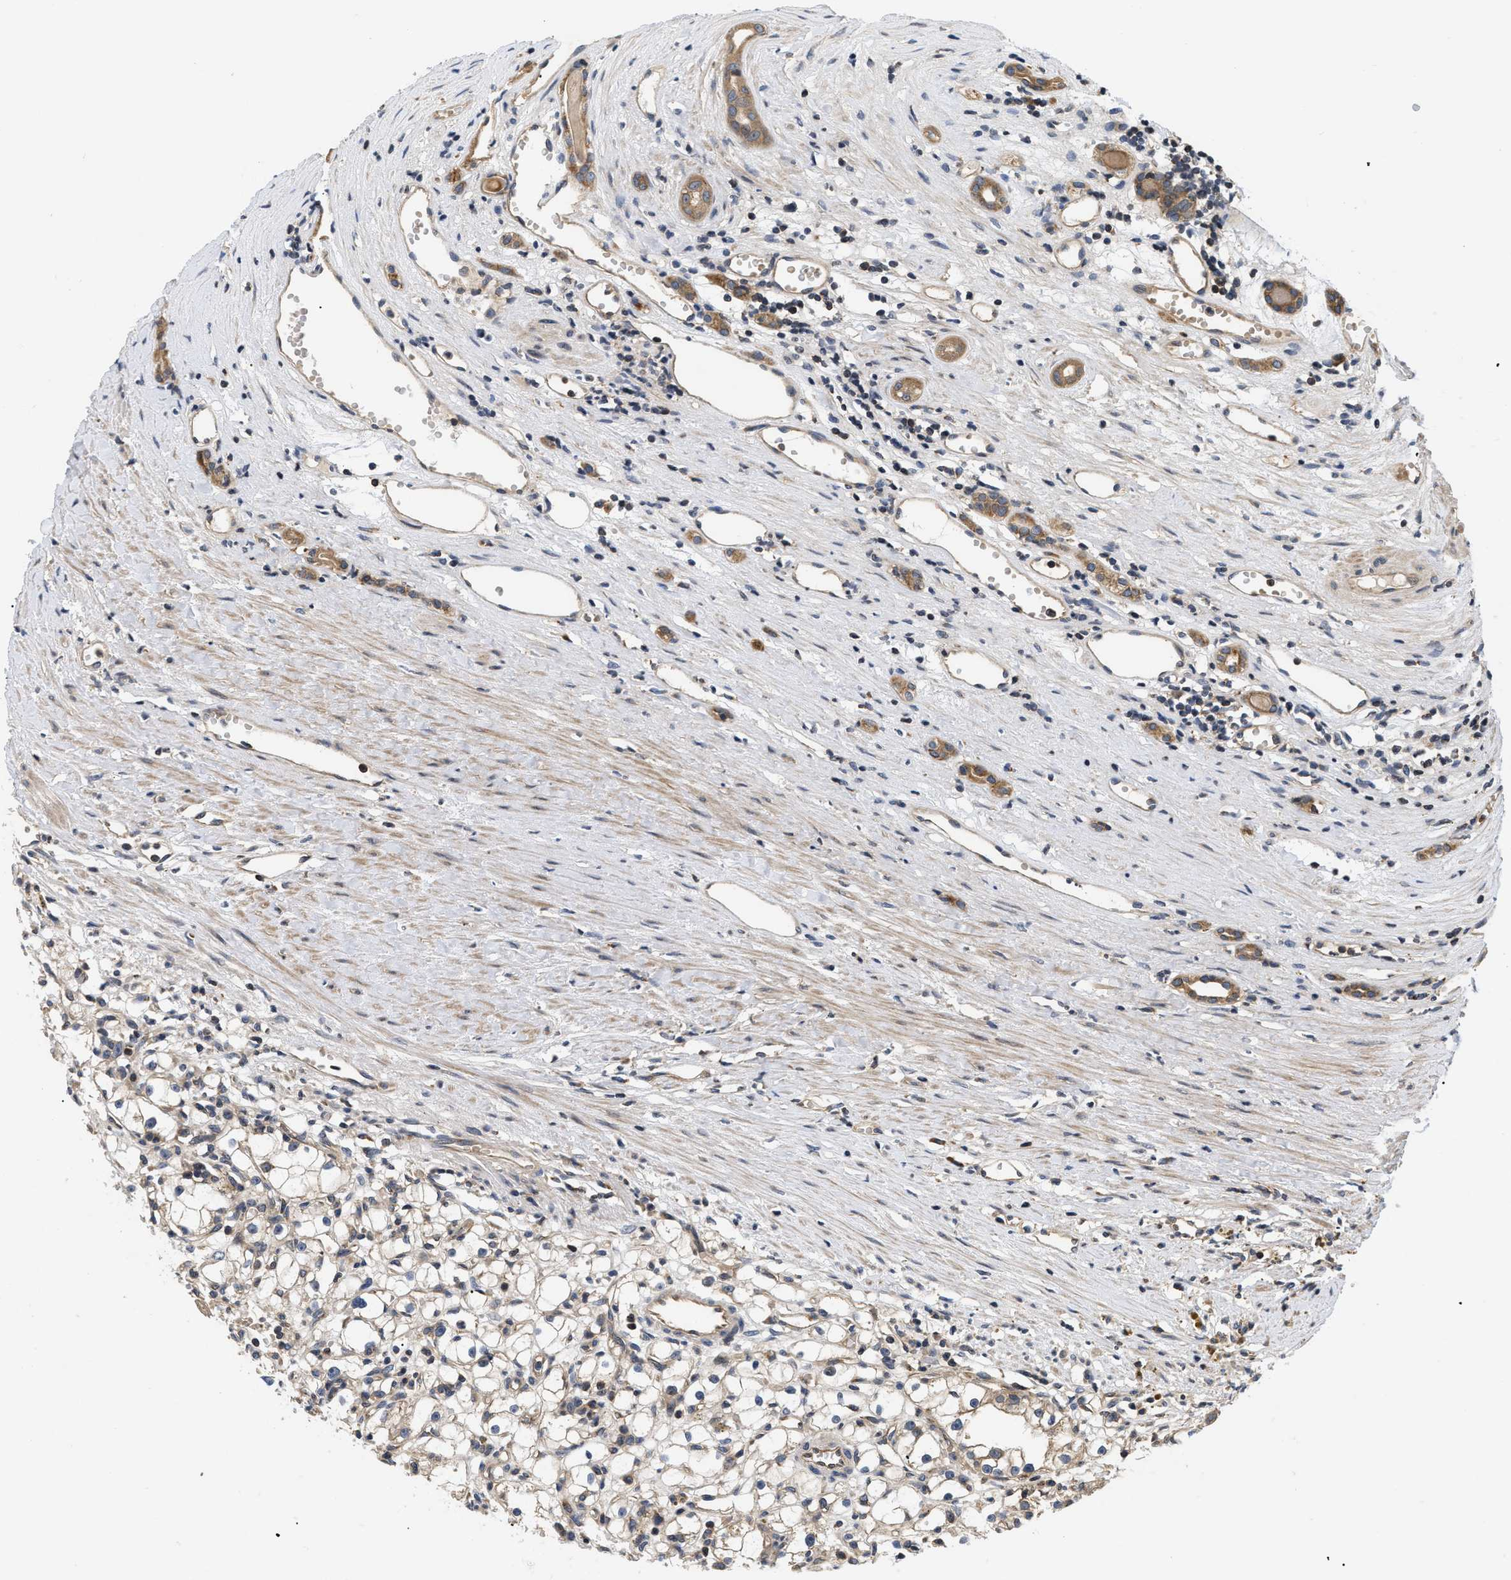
{"staining": {"intensity": "weak", "quantity": "<25%", "location": "cytoplasmic/membranous"}, "tissue": "renal cancer", "cell_type": "Tumor cells", "image_type": "cancer", "snomed": [{"axis": "morphology", "description": "Adenocarcinoma, NOS"}, {"axis": "topography", "description": "Kidney"}], "caption": "There is no significant staining in tumor cells of renal cancer.", "gene": "HMGCR", "patient": {"sex": "male", "age": 56}}